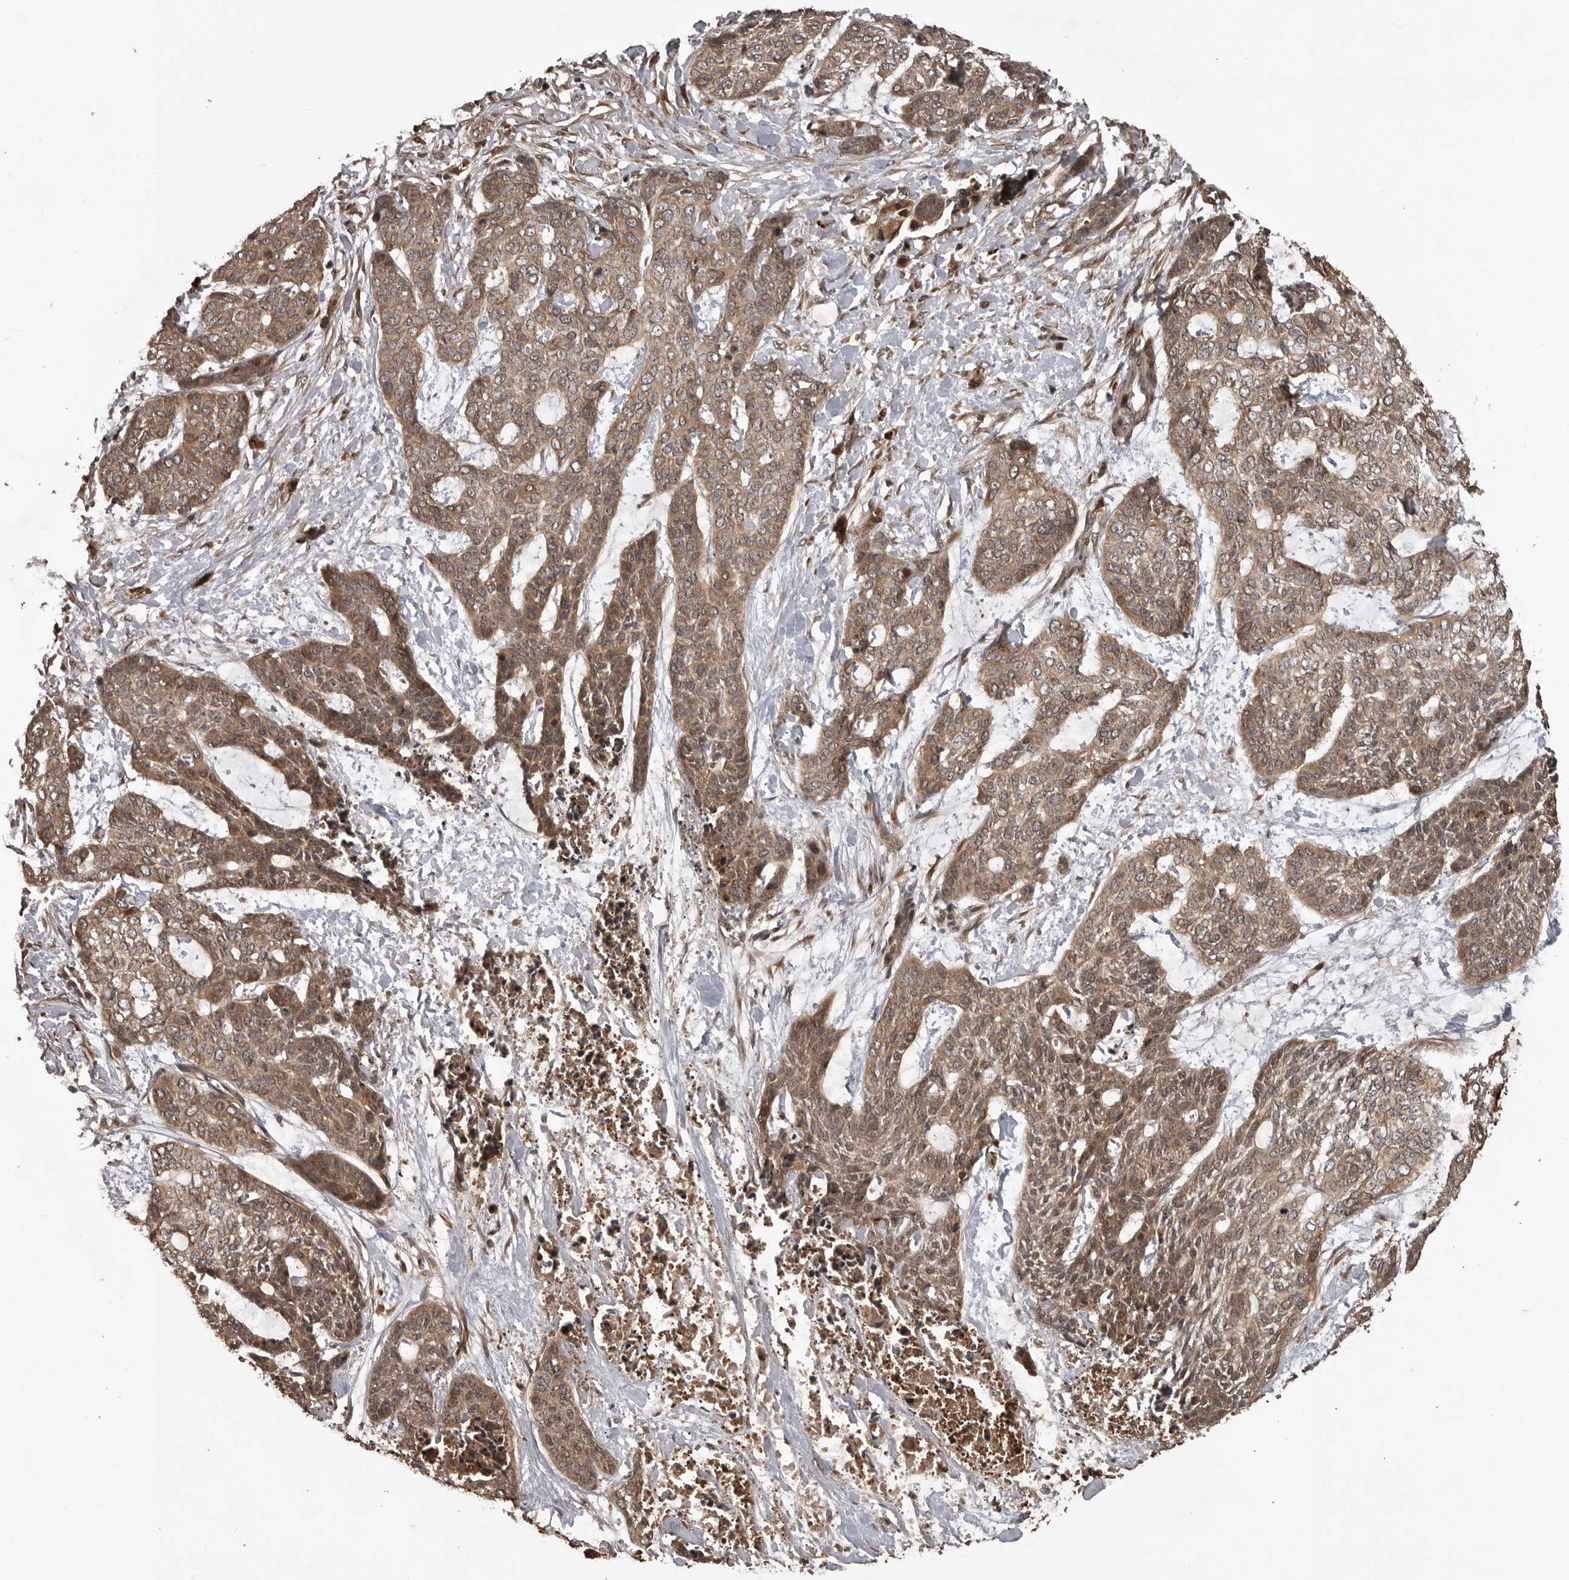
{"staining": {"intensity": "moderate", "quantity": ">75%", "location": "cytoplasmic/membranous"}, "tissue": "skin cancer", "cell_type": "Tumor cells", "image_type": "cancer", "snomed": [{"axis": "morphology", "description": "Basal cell carcinoma"}, {"axis": "topography", "description": "Skin"}], "caption": "Immunohistochemical staining of skin cancer (basal cell carcinoma) exhibits medium levels of moderate cytoplasmic/membranous positivity in approximately >75% of tumor cells.", "gene": "AKAP7", "patient": {"sex": "female", "age": 64}}